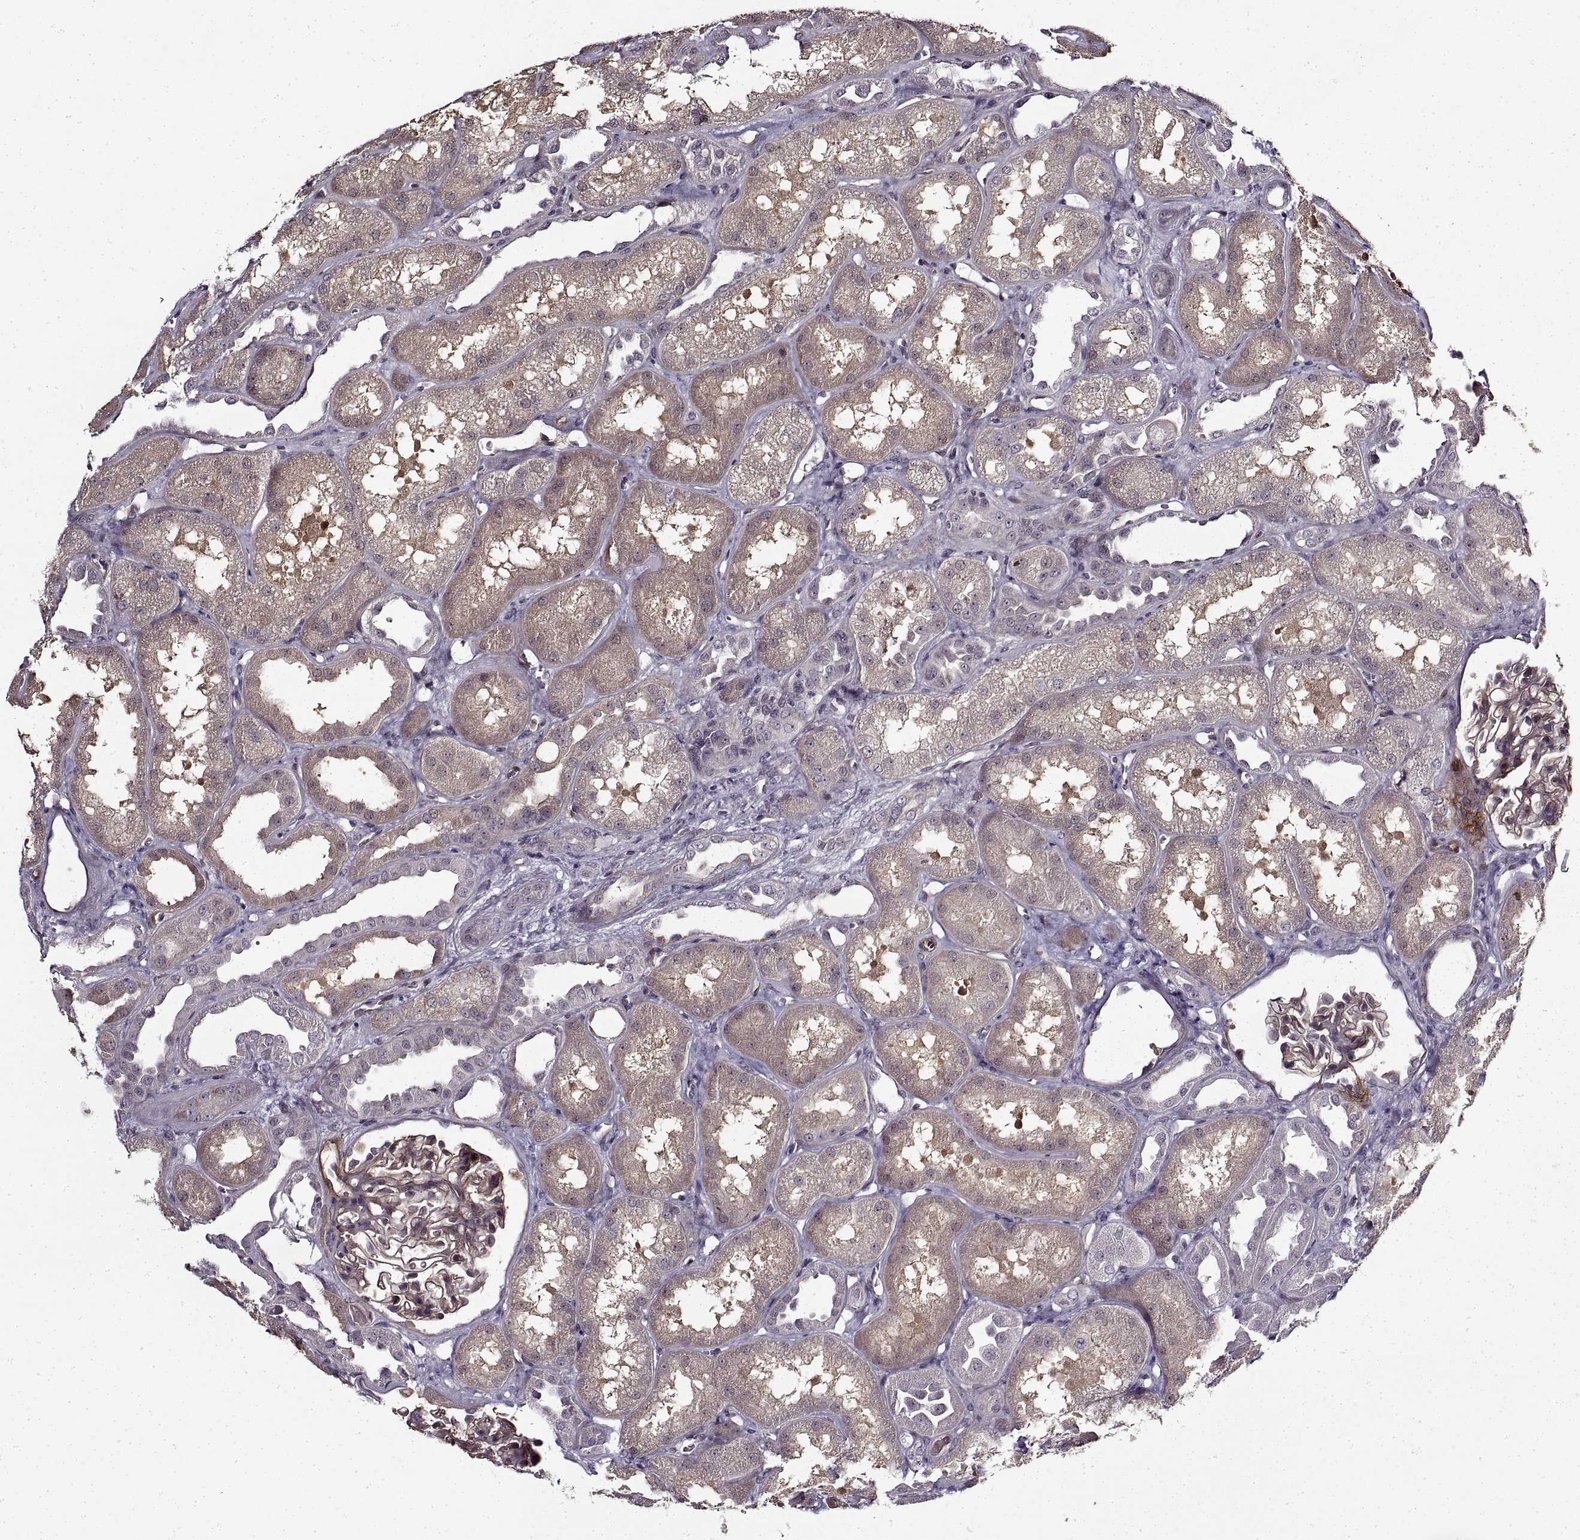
{"staining": {"intensity": "negative", "quantity": "none", "location": "none"}, "tissue": "kidney", "cell_type": "Cells in glomeruli", "image_type": "normal", "snomed": [{"axis": "morphology", "description": "Normal tissue, NOS"}, {"axis": "topography", "description": "Kidney"}], "caption": "IHC image of normal human kidney stained for a protein (brown), which shows no expression in cells in glomeruli.", "gene": "LAMB2", "patient": {"sex": "male", "age": 61}}